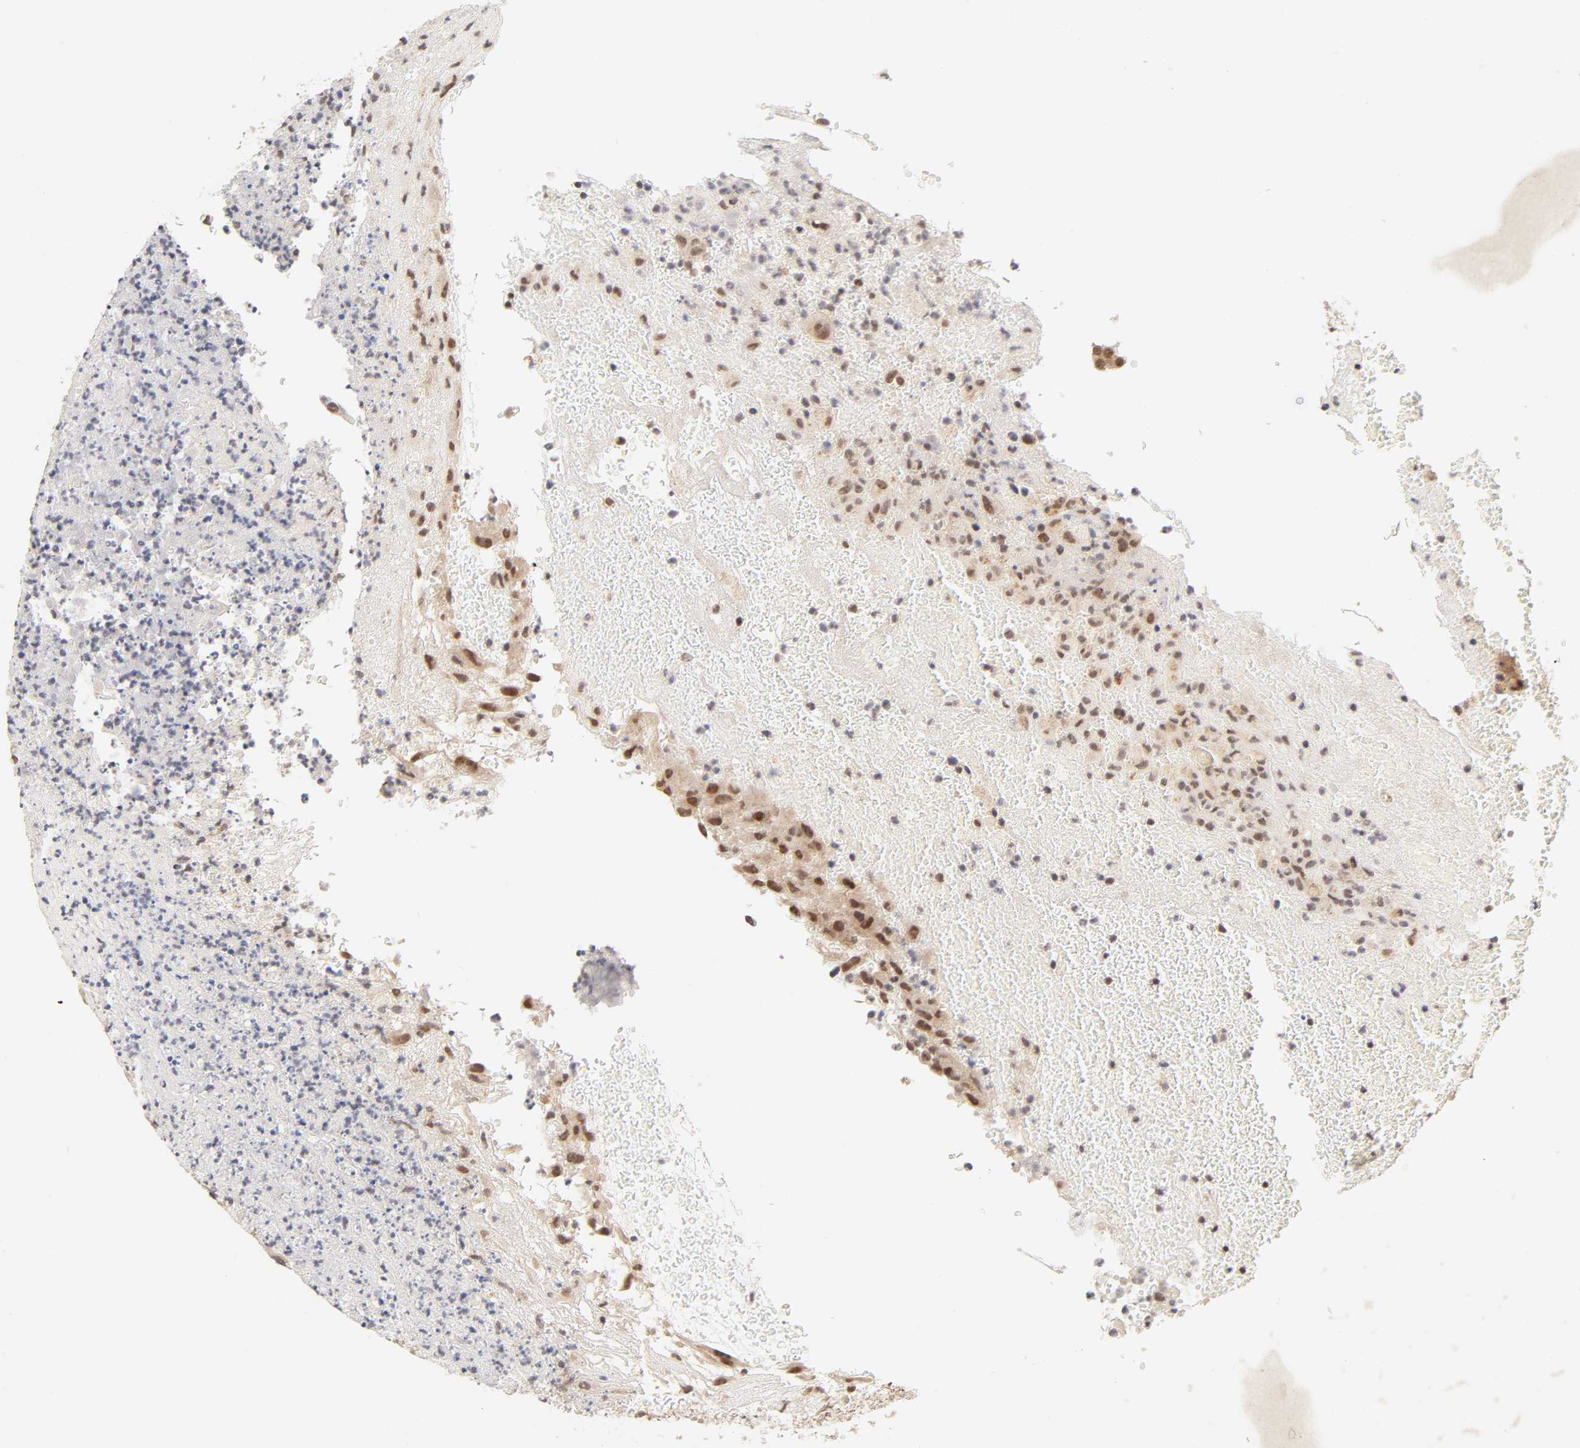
{"staining": {"intensity": "moderate", "quantity": ">75%", "location": "cytoplasmic/membranous,nuclear"}, "tissue": "urothelial cancer", "cell_type": "Tumor cells", "image_type": "cancer", "snomed": [{"axis": "morphology", "description": "Urothelial carcinoma, High grade"}, {"axis": "topography", "description": "Urinary bladder"}], "caption": "This histopathology image exhibits IHC staining of human urothelial carcinoma (high-grade), with medium moderate cytoplasmic/membranous and nuclear positivity in about >75% of tumor cells.", "gene": "TAF10", "patient": {"sex": "male", "age": 66}}